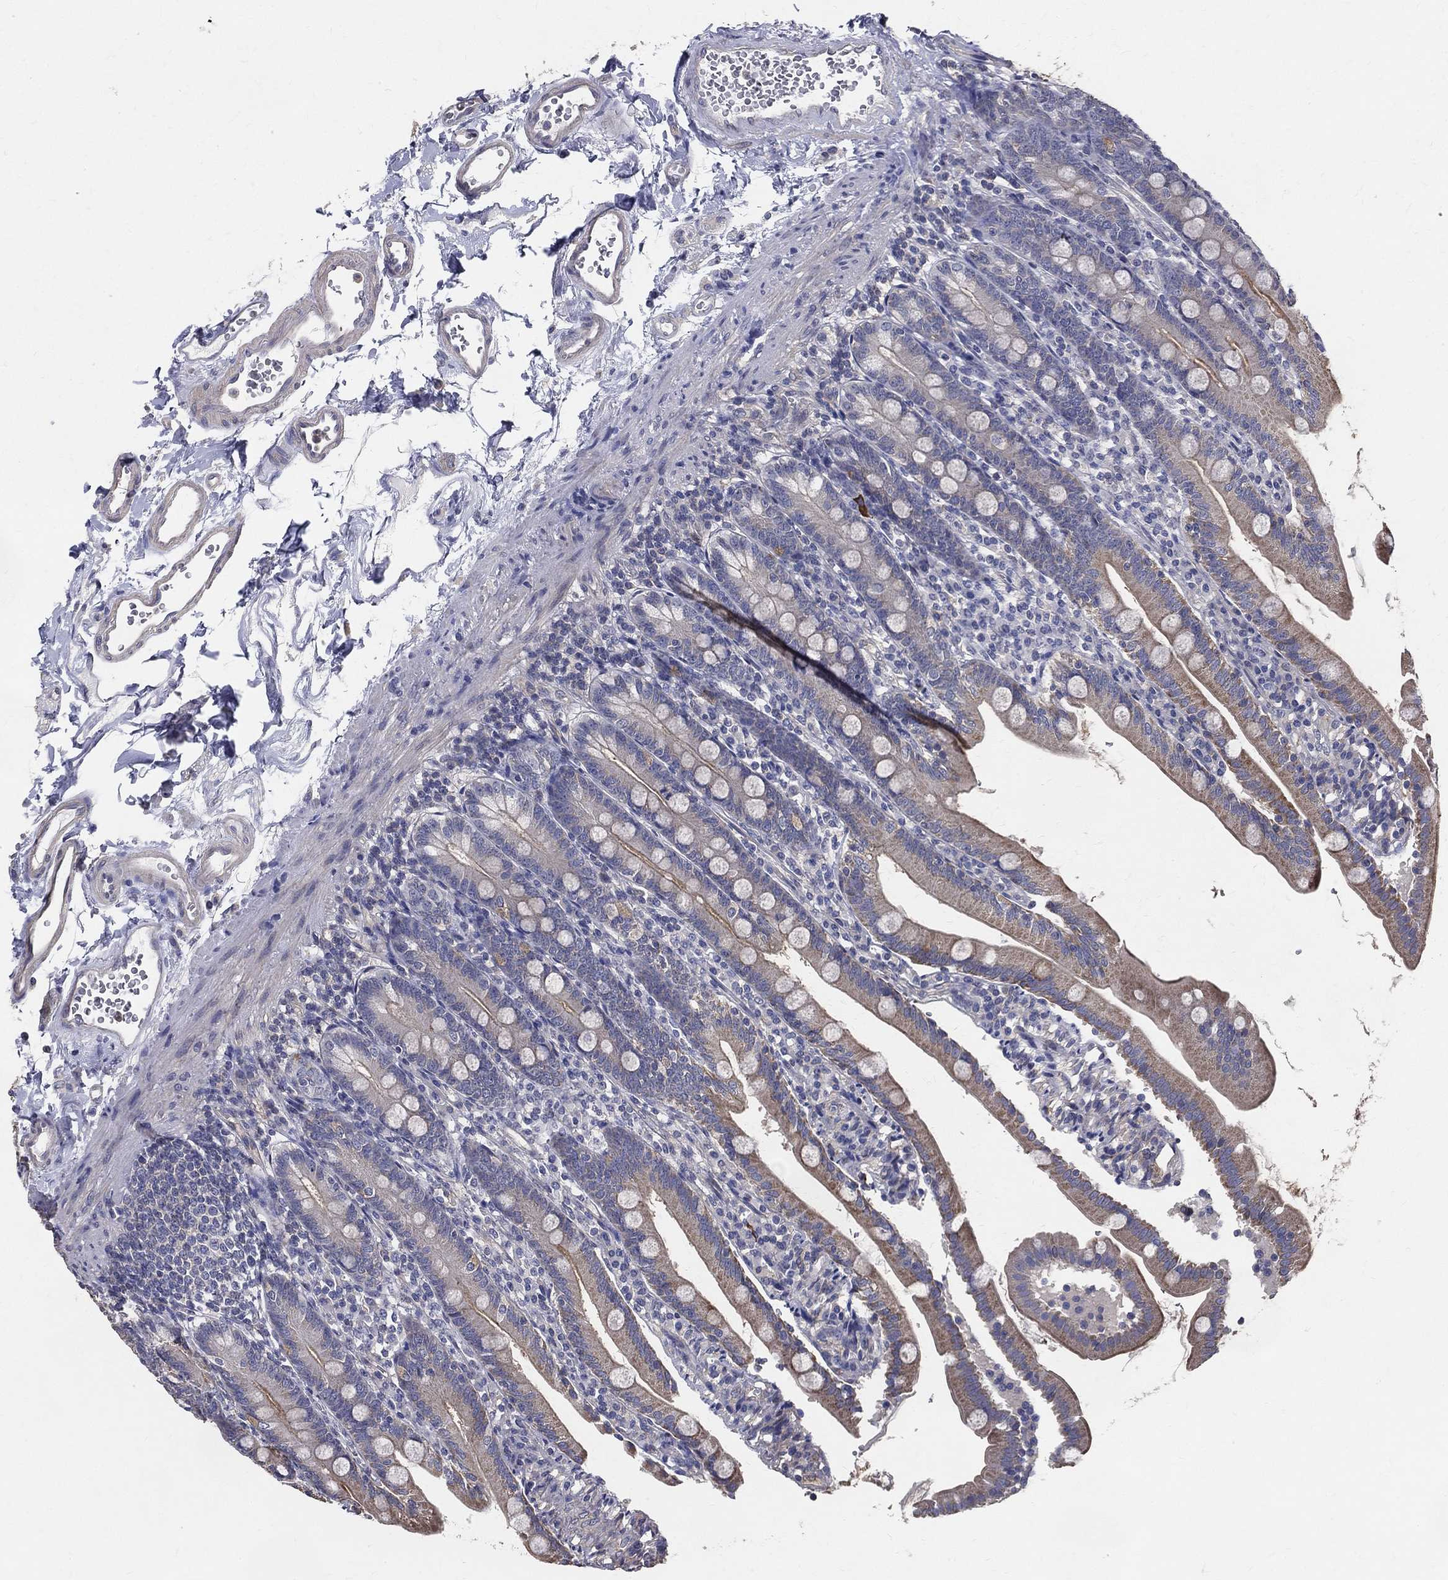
{"staining": {"intensity": "moderate", "quantity": "25%-75%", "location": "cytoplasmic/membranous"}, "tissue": "duodenum", "cell_type": "Glandular cells", "image_type": "normal", "snomed": [{"axis": "morphology", "description": "Normal tissue, NOS"}, {"axis": "topography", "description": "Duodenum"}], "caption": "Immunohistochemical staining of benign duodenum demonstrates moderate cytoplasmic/membranous protein staining in approximately 25%-75% of glandular cells. Nuclei are stained in blue.", "gene": "SERPINB2", "patient": {"sex": "female", "age": 67}}